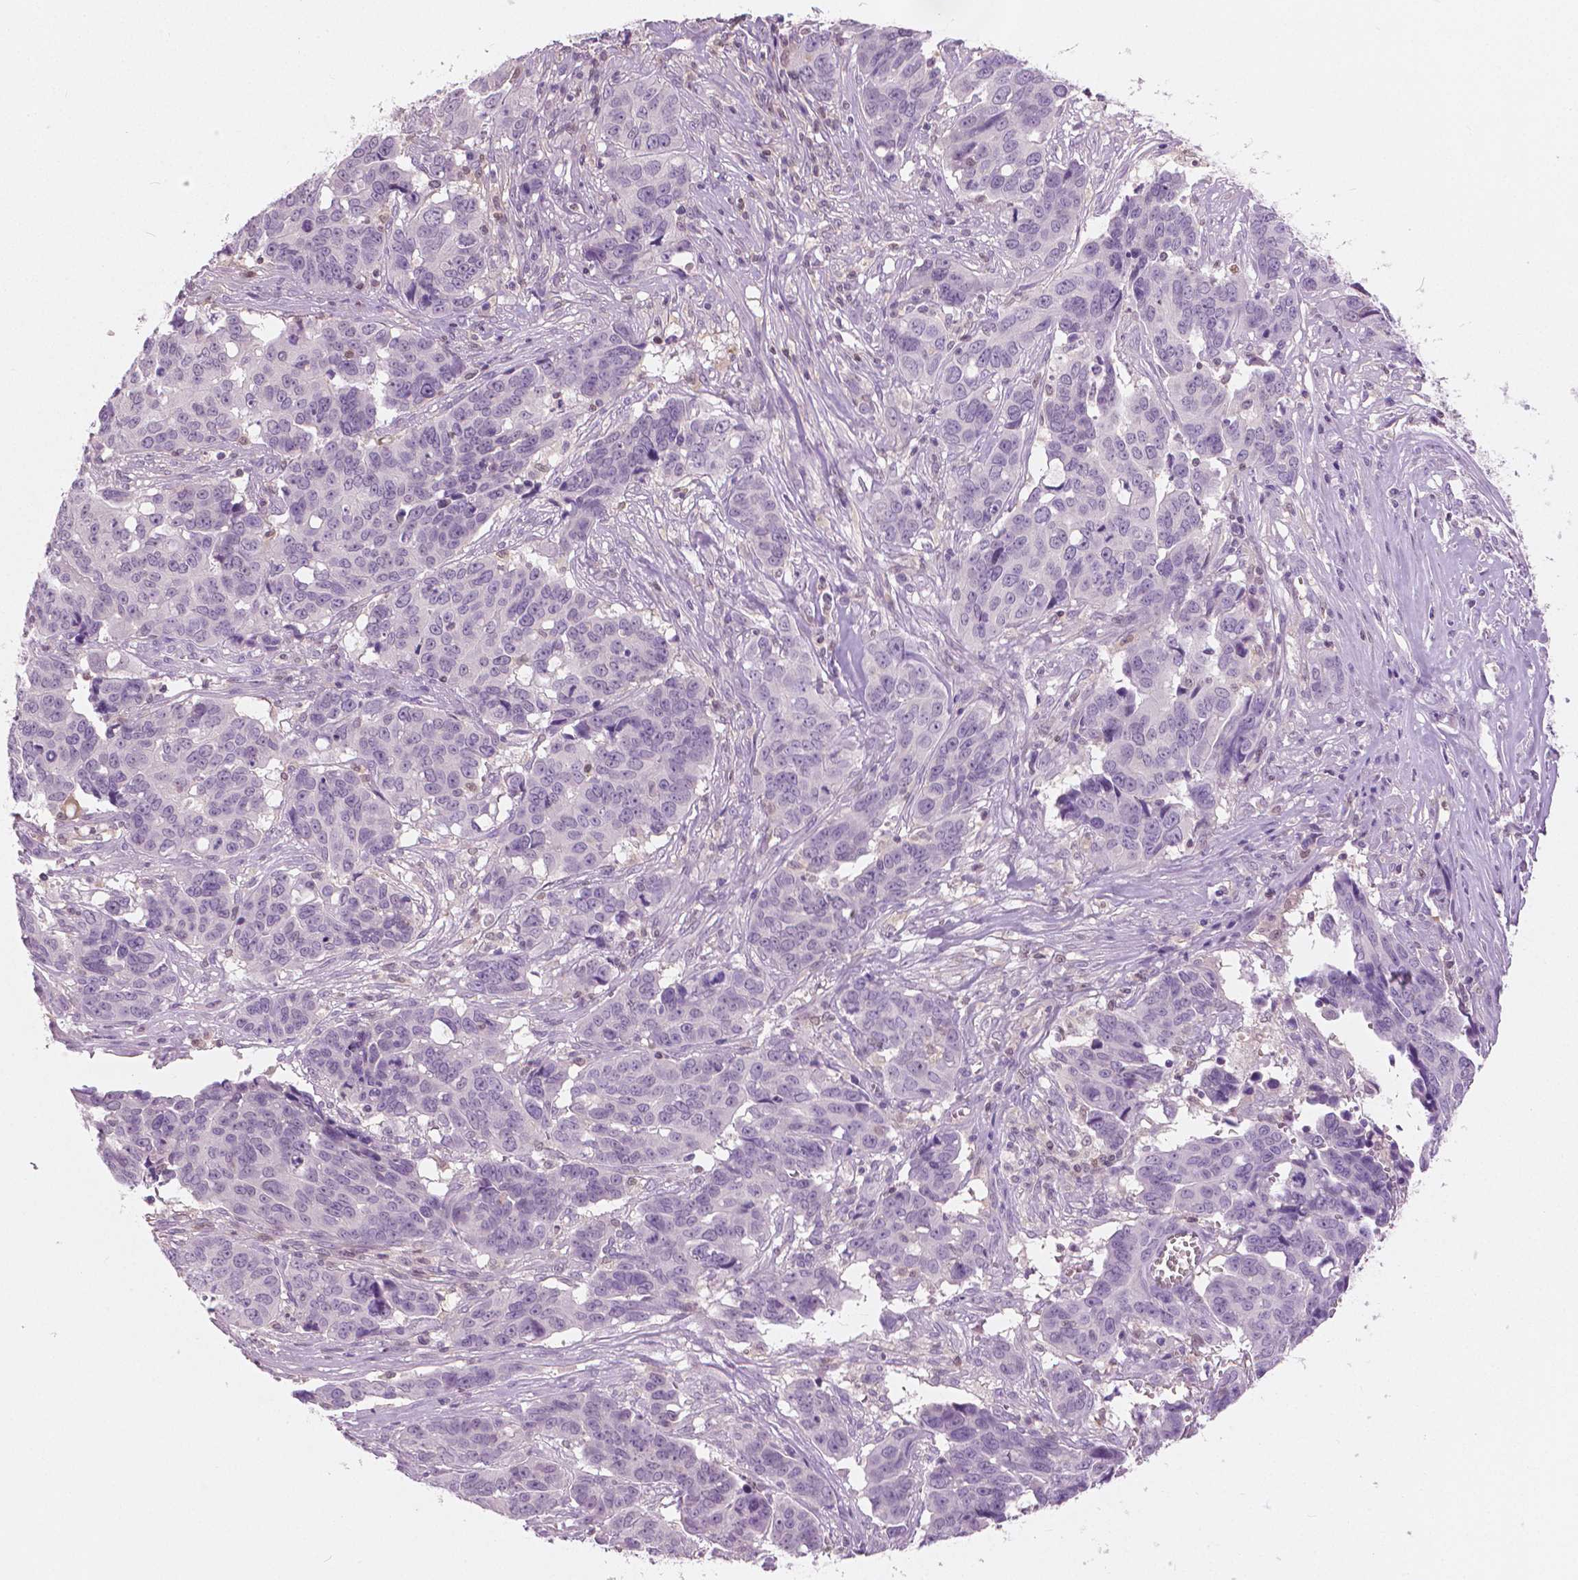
{"staining": {"intensity": "negative", "quantity": "none", "location": "none"}, "tissue": "ovarian cancer", "cell_type": "Tumor cells", "image_type": "cancer", "snomed": [{"axis": "morphology", "description": "Carcinoma, endometroid"}, {"axis": "topography", "description": "Ovary"}], "caption": "Ovarian cancer (endometroid carcinoma) was stained to show a protein in brown. There is no significant positivity in tumor cells. The staining is performed using DAB brown chromogen with nuclei counter-stained in using hematoxylin.", "gene": "GALM", "patient": {"sex": "female", "age": 78}}